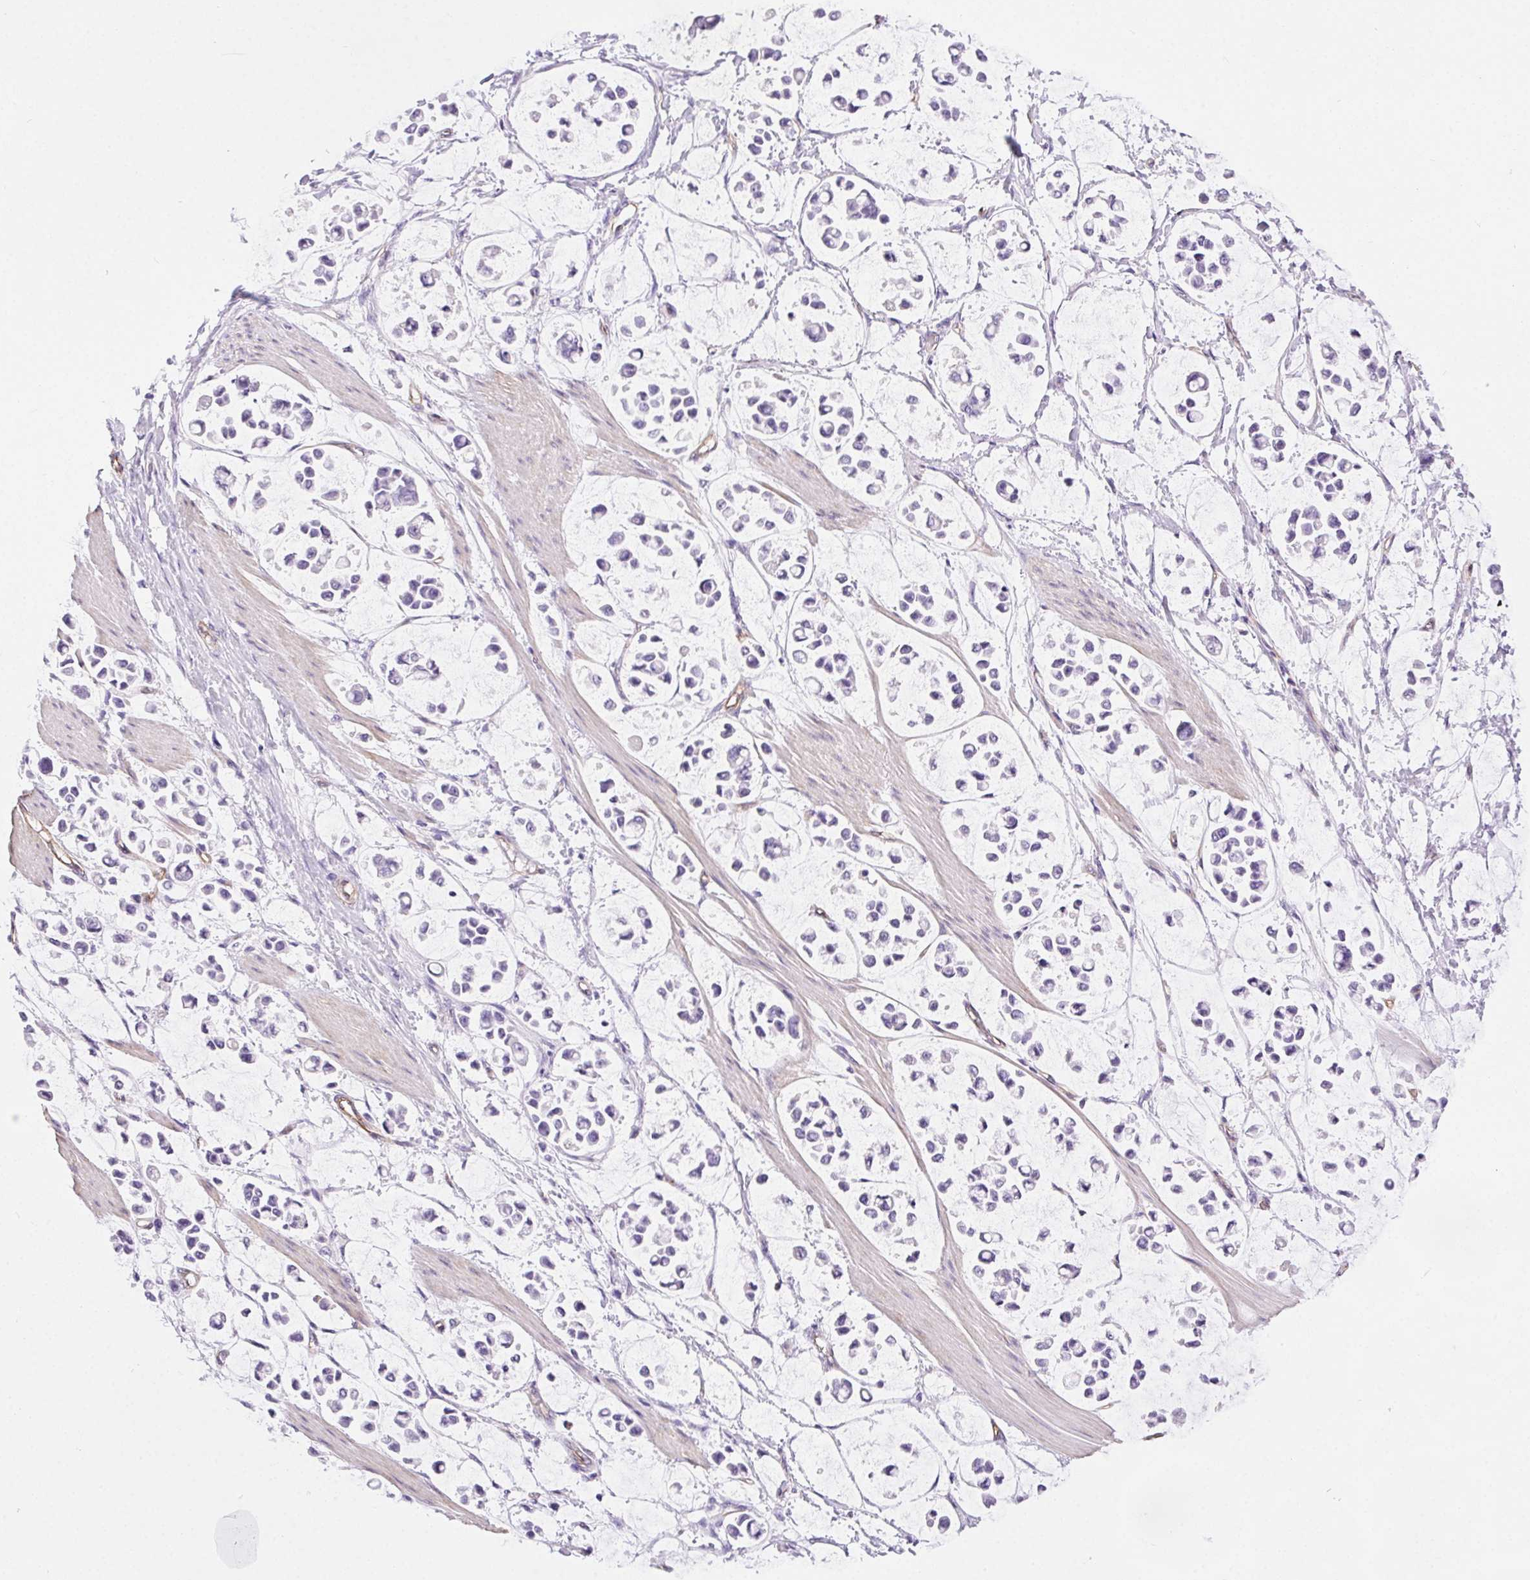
{"staining": {"intensity": "negative", "quantity": "none", "location": "none"}, "tissue": "stomach cancer", "cell_type": "Tumor cells", "image_type": "cancer", "snomed": [{"axis": "morphology", "description": "Adenocarcinoma, NOS"}, {"axis": "topography", "description": "Stomach"}], "caption": "Tumor cells are negative for brown protein staining in stomach cancer.", "gene": "SHCBP1L", "patient": {"sex": "male", "age": 82}}